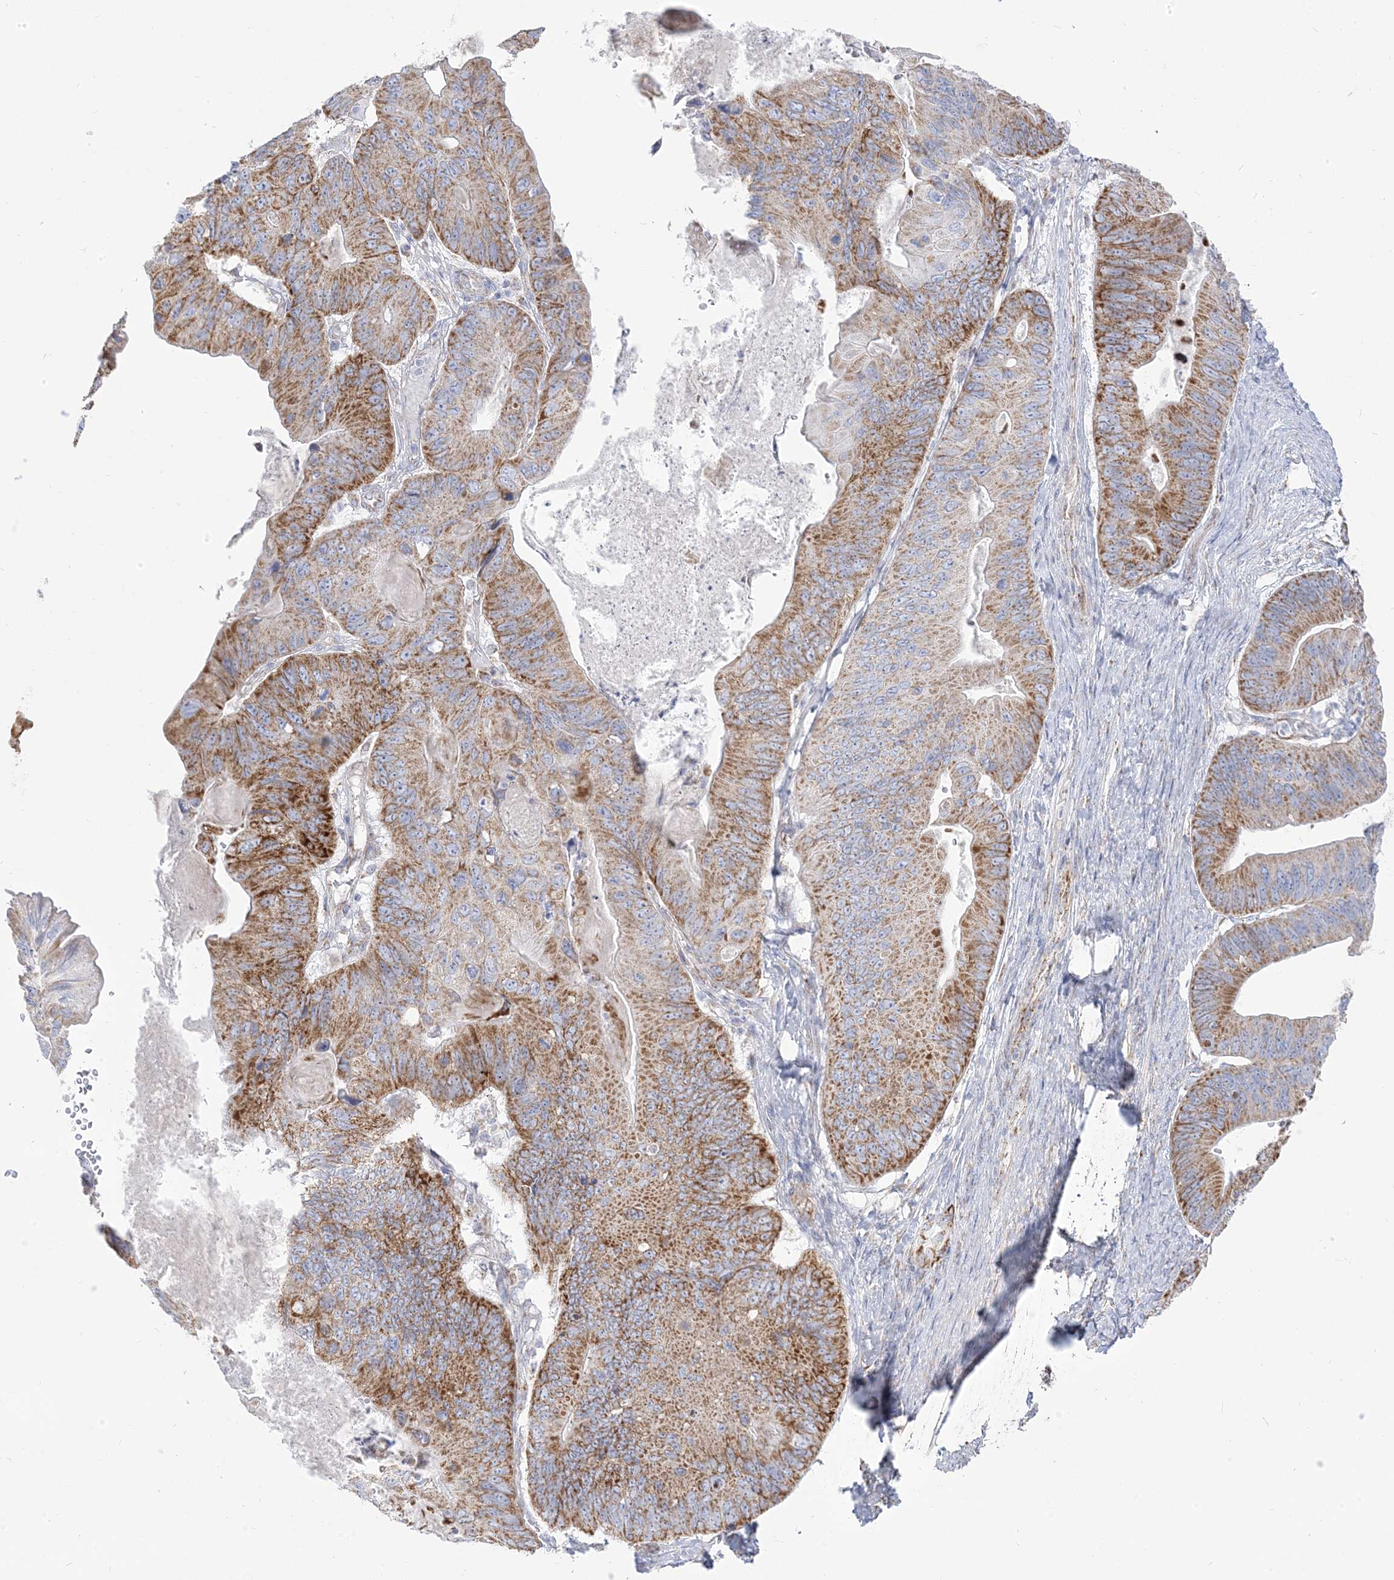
{"staining": {"intensity": "moderate", "quantity": ">75%", "location": "cytoplasmic/membranous"}, "tissue": "ovarian cancer", "cell_type": "Tumor cells", "image_type": "cancer", "snomed": [{"axis": "morphology", "description": "Cystadenocarcinoma, mucinous, NOS"}, {"axis": "topography", "description": "Ovary"}], "caption": "Immunohistochemical staining of ovarian cancer shows medium levels of moderate cytoplasmic/membranous staining in approximately >75% of tumor cells. The protein is shown in brown color, while the nuclei are stained blue.", "gene": "PCCB", "patient": {"sex": "female", "age": 61}}